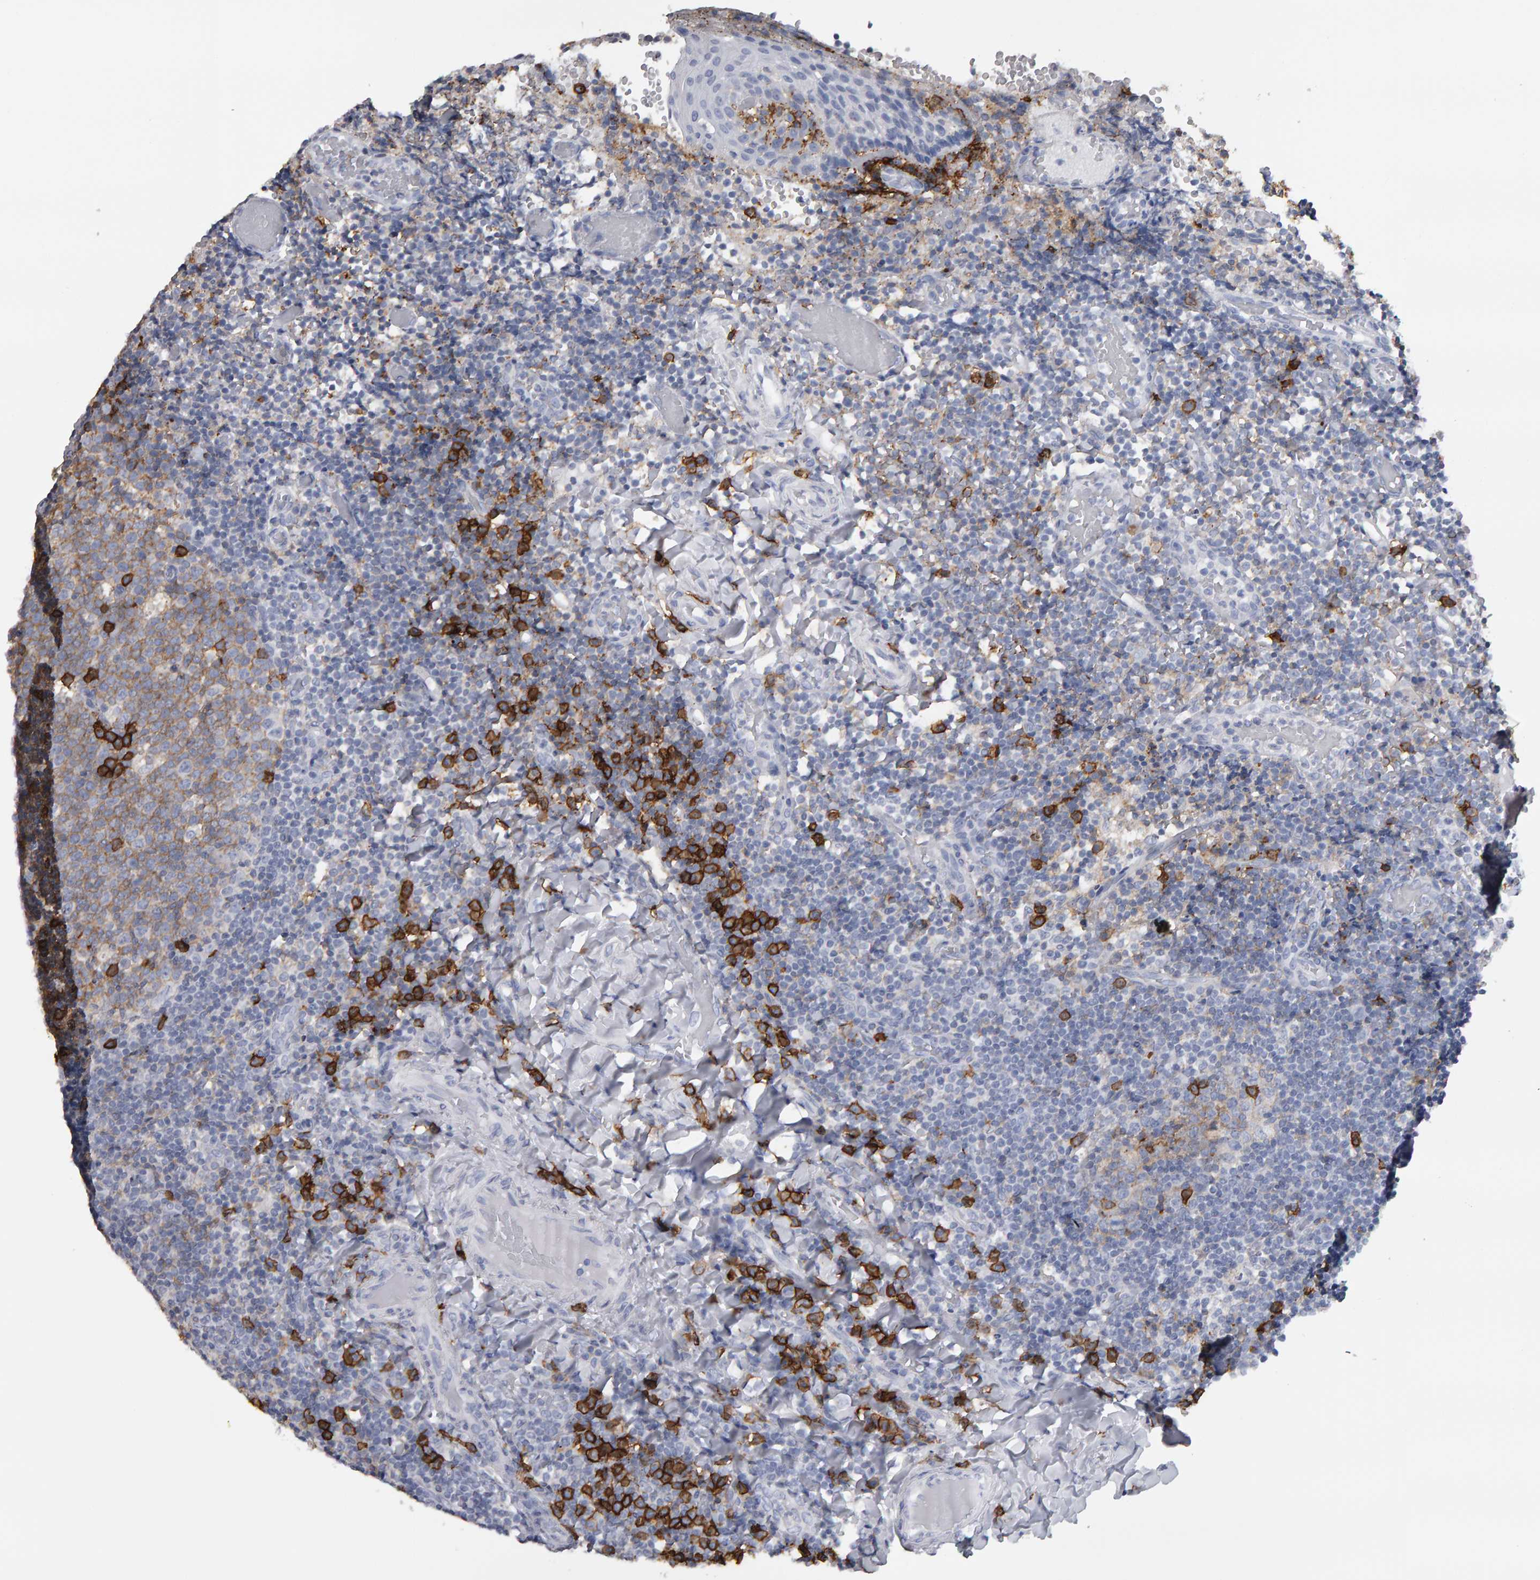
{"staining": {"intensity": "strong", "quantity": "<25%", "location": "cytoplasmic/membranous"}, "tissue": "tonsil", "cell_type": "Germinal center cells", "image_type": "normal", "snomed": [{"axis": "morphology", "description": "Normal tissue, NOS"}, {"axis": "topography", "description": "Tonsil"}], "caption": "The histopathology image demonstrates staining of normal tonsil, revealing strong cytoplasmic/membranous protein positivity (brown color) within germinal center cells.", "gene": "CD38", "patient": {"sex": "female", "age": 19}}